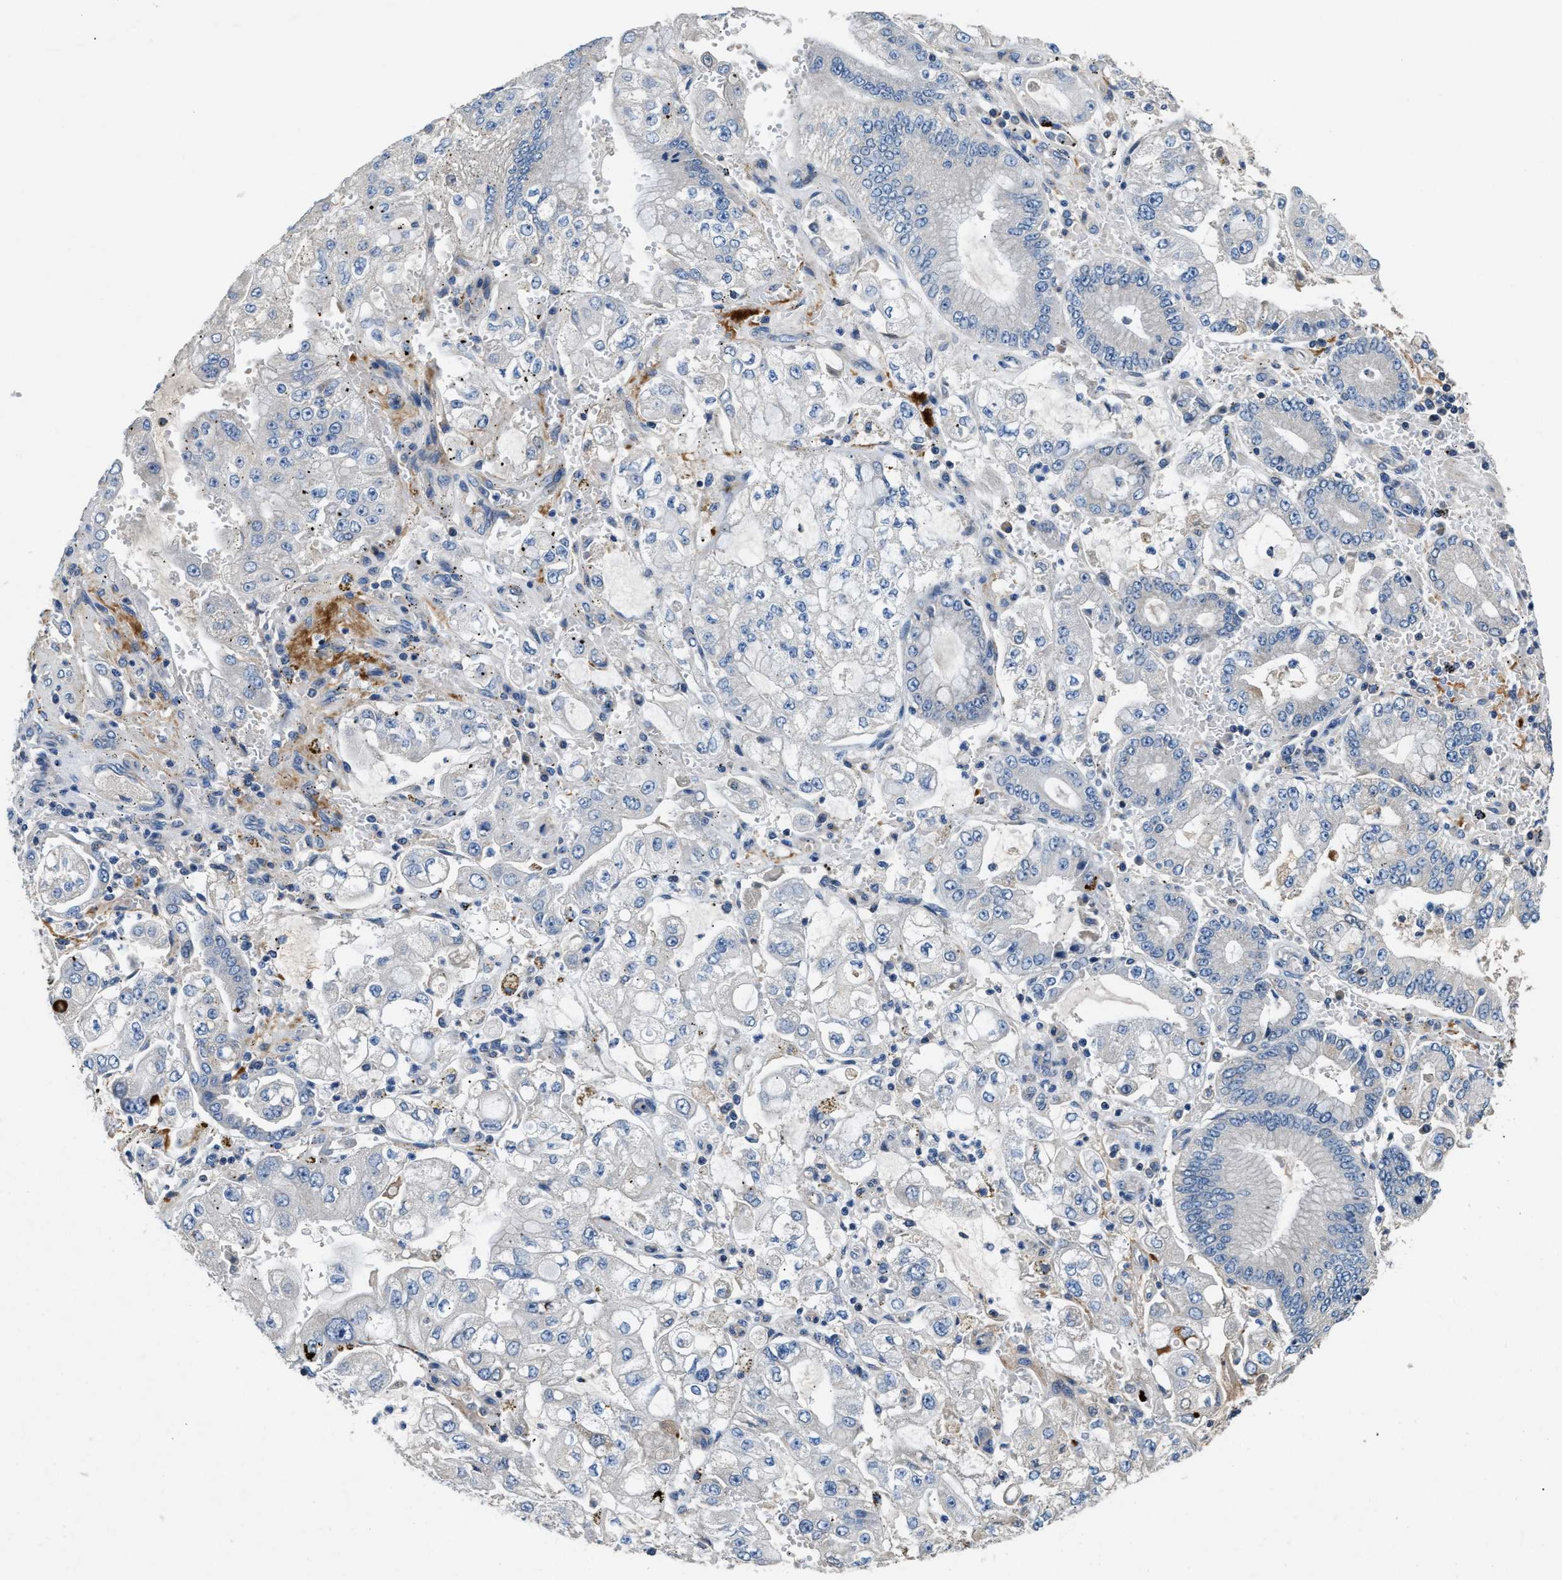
{"staining": {"intensity": "negative", "quantity": "none", "location": "none"}, "tissue": "stomach cancer", "cell_type": "Tumor cells", "image_type": "cancer", "snomed": [{"axis": "morphology", "description": "Adenocarcinoma, NOS"}, {"axis": "topography", "description": "Stomach"}], "caption": "Immunohistochemistry (IHC) image of neoplastic tissue: adenocarcinoma (stomach) stained with DAB (3,3'-diaminobenzidine) displays no significant protein expression in tumor cells.", "gene": "IL17RC", "patient": {"sex": "male", "age": 76}}